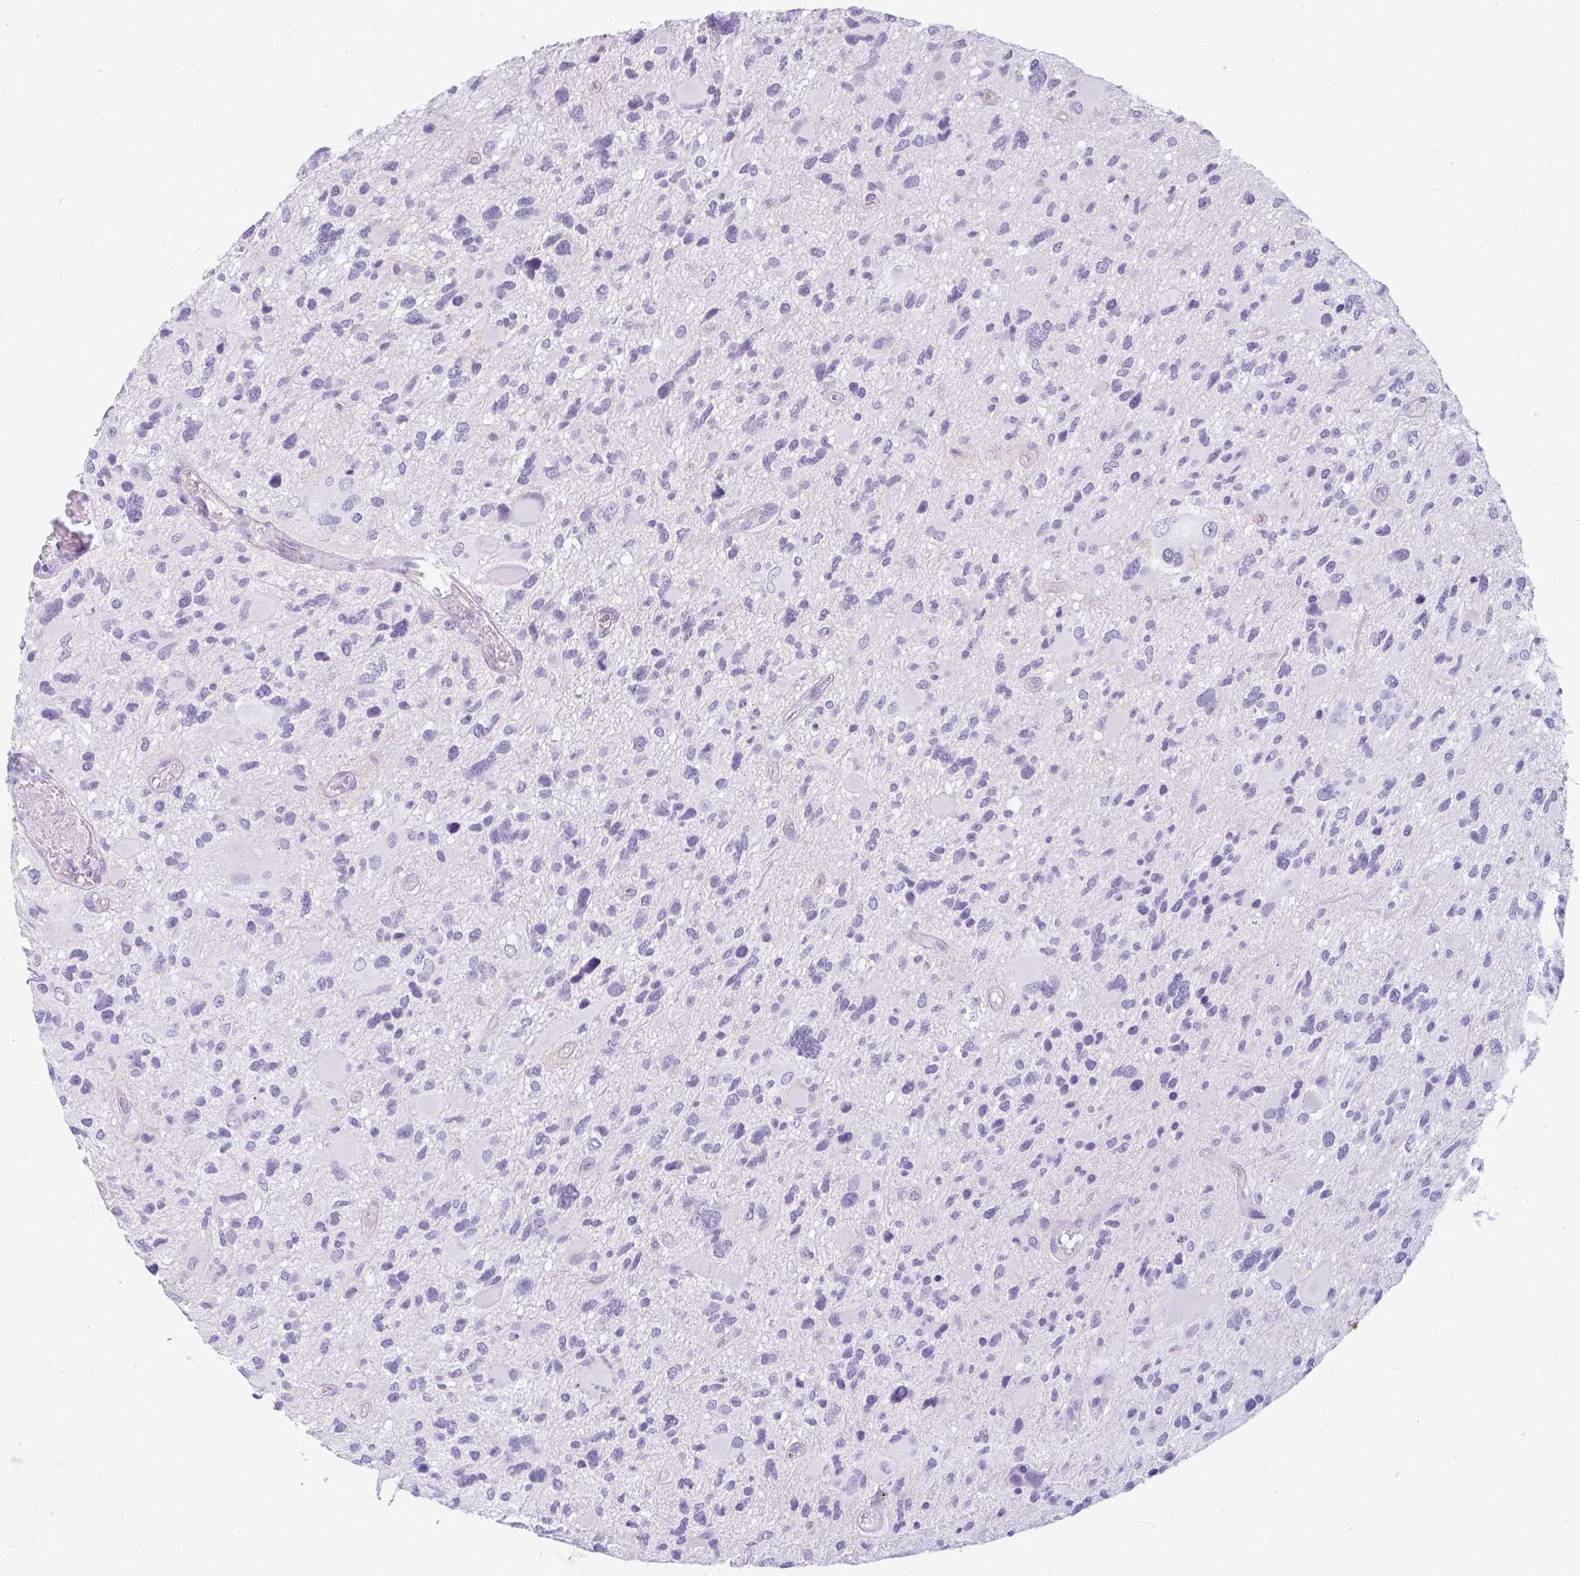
{"staining": {"intensity": "negative", "quantity": "none", "location": "none"}, "tissue": "glioma", "cell_type": "Tumor cells", "image_type": "cancer", "snomed": [{"axis": "morphology", "description": "Glioma, malignant, High grade"}, {"axis": "topography", "description": "Brain"}], "caption": "Tumor cells are negative for protein expression in human glioma.", "gene": "RASL10A", "patient": {"sex": "female", "age": 11}}